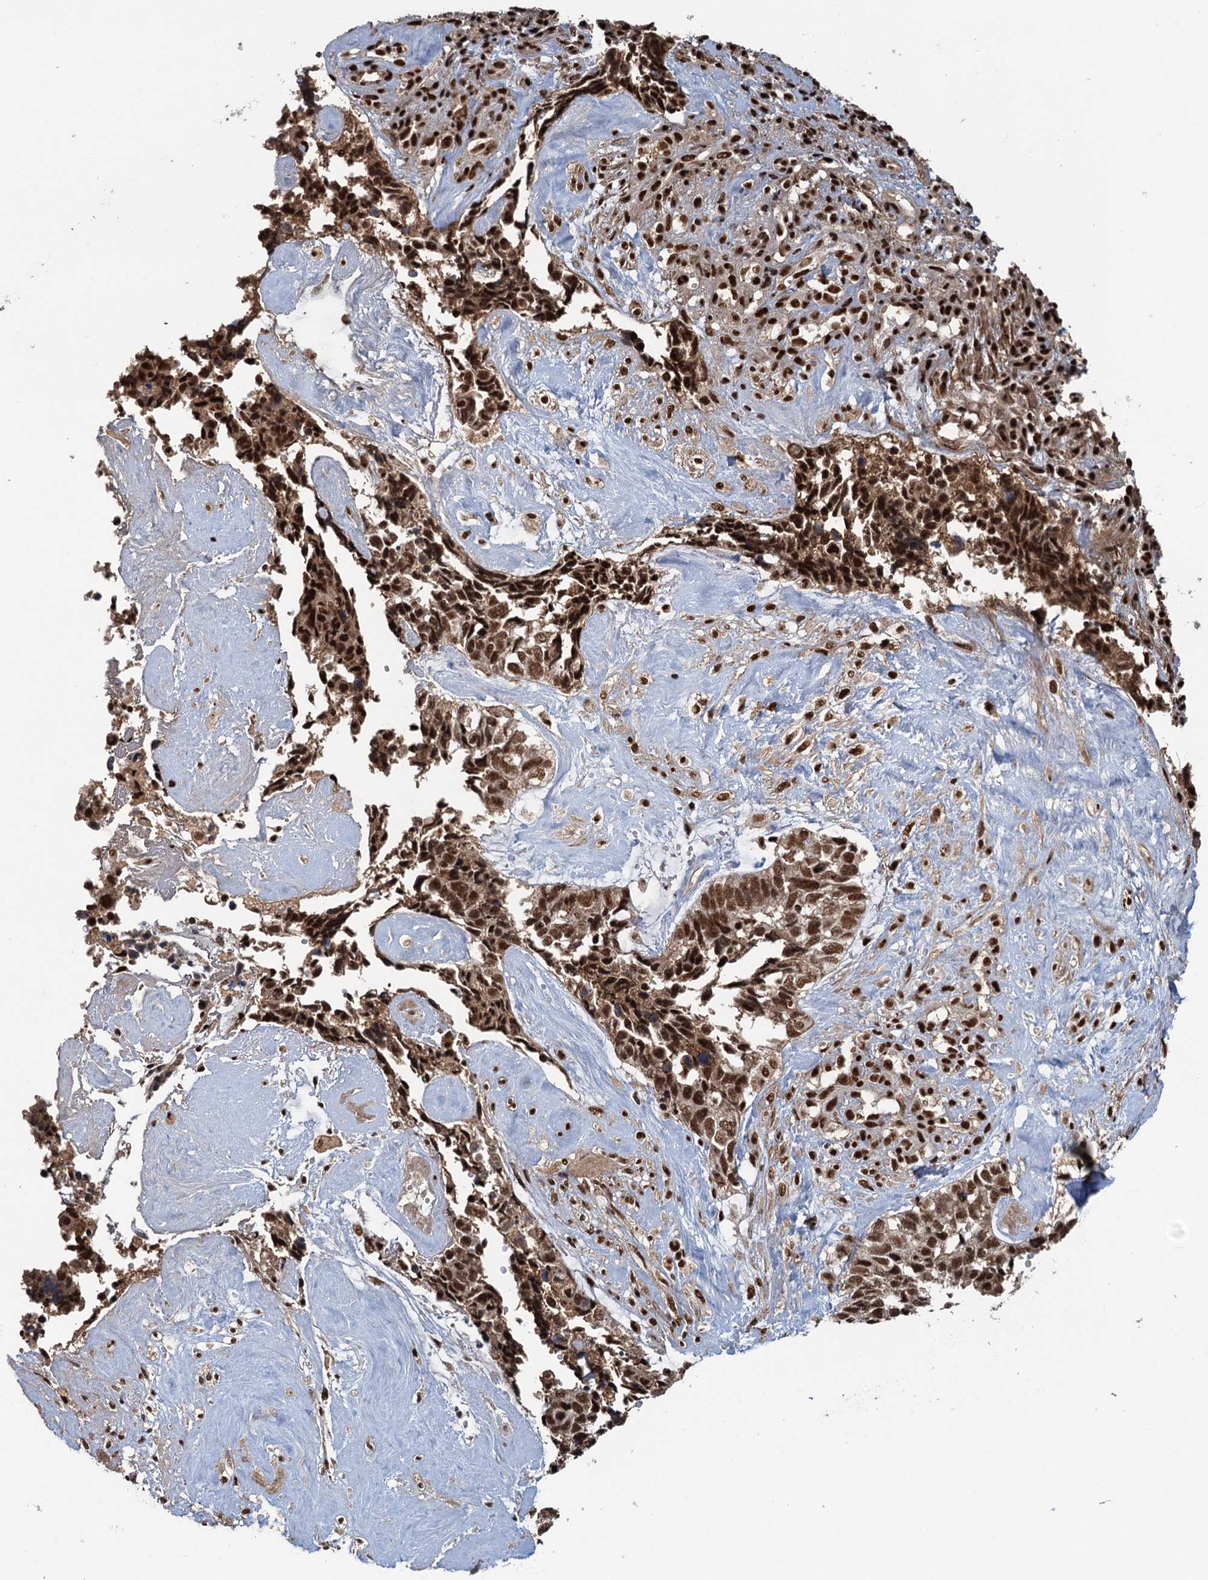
{"staining": {"intensity": "moderate", "quantity": ">75%", "location": "nuclear"}, "tissue": "cervical cancer", "cell_type": "Tumor cells", "image_type": "cancer", "snomed": [{"axis": "morphology", "description": "Squamous cell carcinoma, NOS"}, {"axis": "topography", "description": "Cervix"}], "caption": "High-power microscopy captured an immunohistochemistry (IHC) photomicrograph of cervical cancer, revealing moderate nuclear staining in approximately >75% of tumor cells.", "gene": "ZC3H18", "patient": {"sex": "female", "age": 63}}